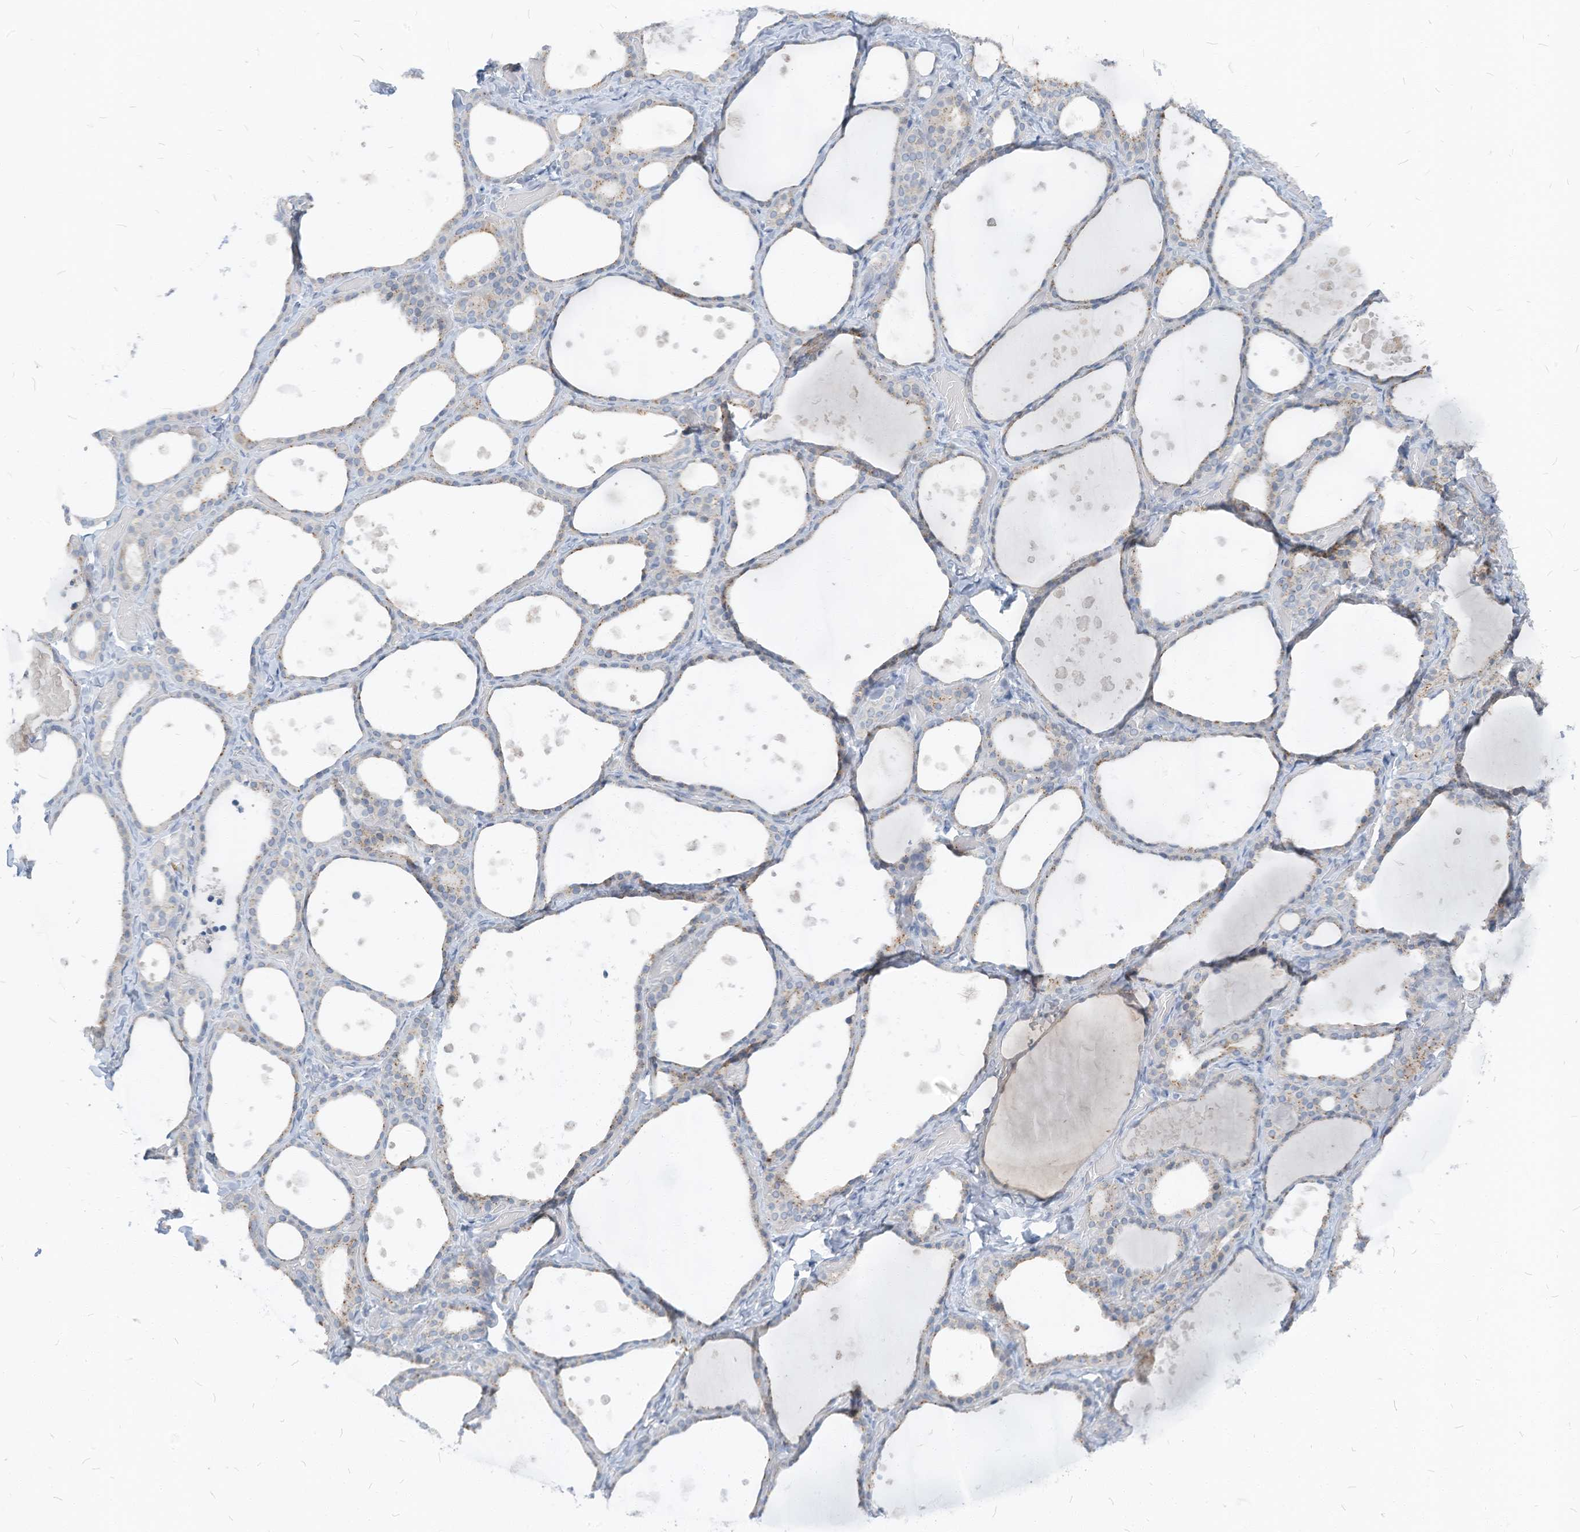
{"staining": {"intensity": "weak", "quantity": "25%-75%", "location": "cytoplasmic/membranous"}, "tissue": "thyroid gland", "cell_type": "Glandular cells", "image_type": "normal", "snomed": [{"axis": "morphology", "description": "Normal tissue, NOS"}, {"axis": "topography", "description": "Thyroid gland"}], "caption": "There is low levels of weak cytoplasmic/membranous positivity in glandular cells of unremarkable thyroid gland, as demonstrated by immunohistochemical staining (brown color).", "gene": "CHMP2B", "patient": {"sex": "female", "age": 44}}